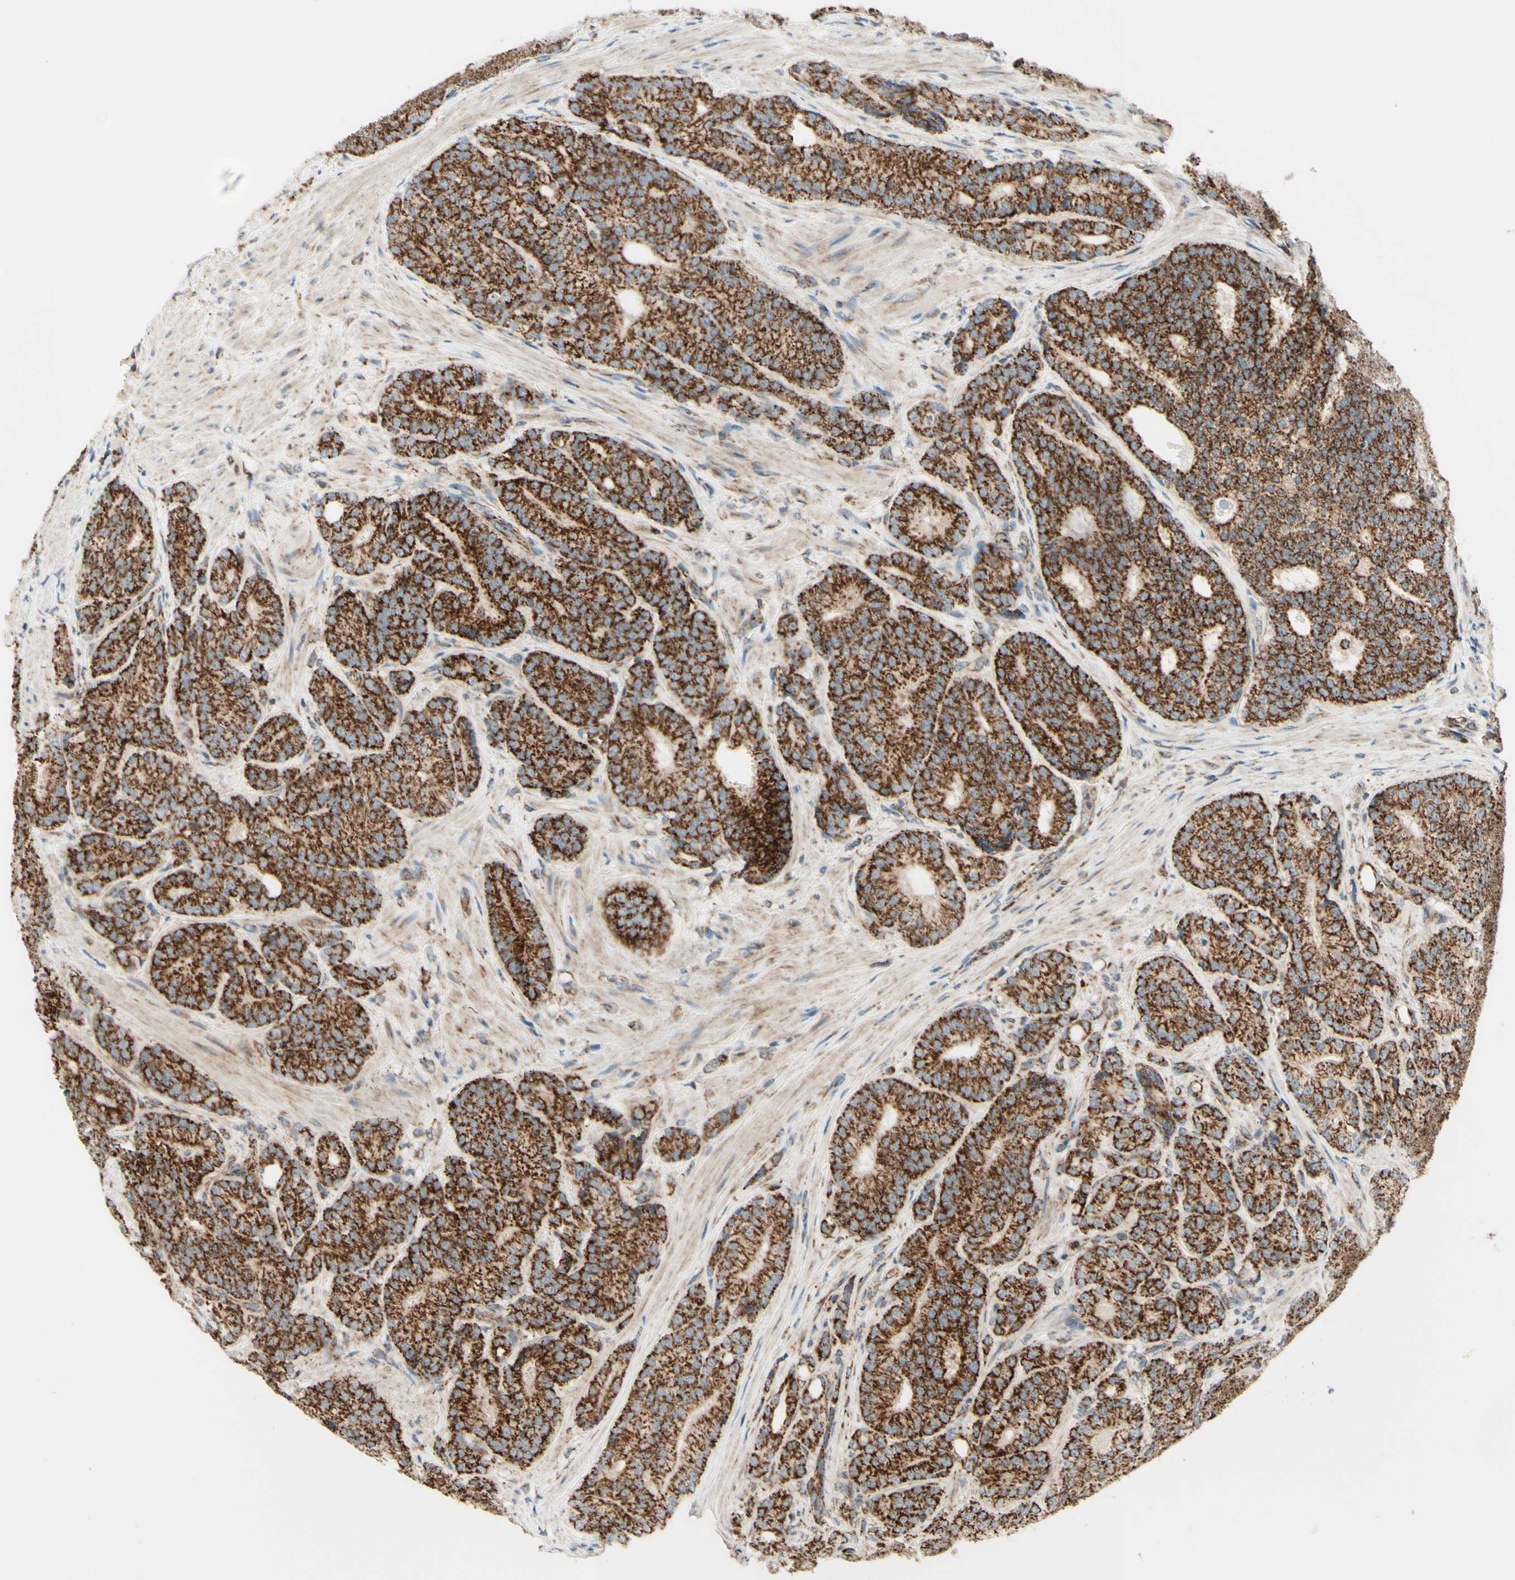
{"staining": {"intensity": "strong", "quantity": ">75%", "location": "cytoplasmic/membranous"}, "tissue": "prostate cancer", "cell_type": "Tumor cells", "image_type": "cancer", "snomed": [{"axis": "morphology", "description": "Adenocarcinoma, High grade"}, {"axis": "topography", "description": "Prostate"}], "caption": "Tumor cells show strong cytoplasmic/membranous expression in about >75% of cells in adenocarcinoma (high-grade) (prostate). (IHC, brightfield microscopy, high magnification).", "gene": "ARMC10", "patient": {"sex": "male", "age": 61}}